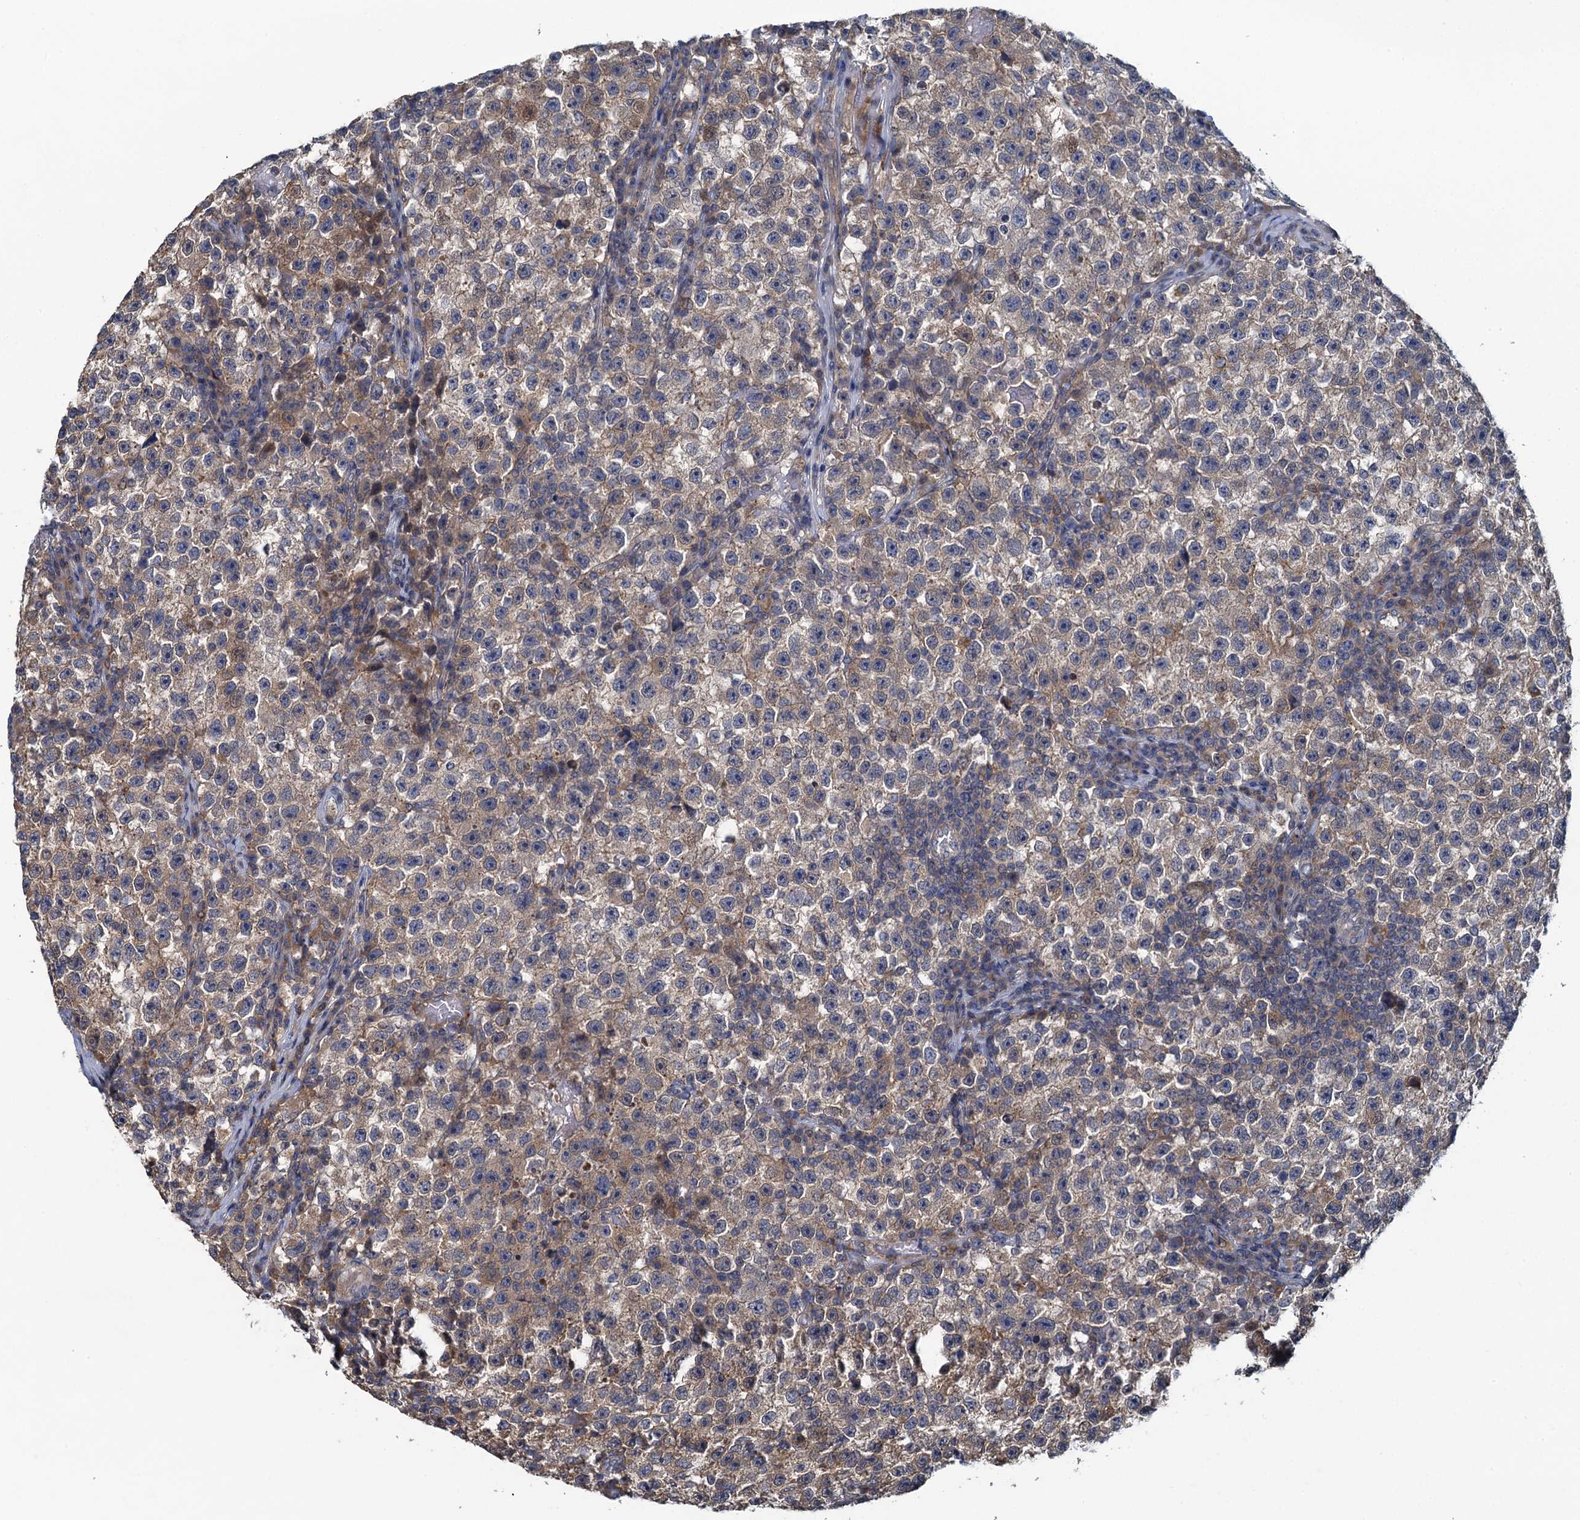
{"staining": {"intensity": "weak", "quantity": "25%-75%", "location": "cytoplasmic/membranous"}, "tissue": "testis cancer", "cell_type": "Tumor cells", "image_type": "cancer", "snomed": [{"axis": "morphology", "description": "Seminoma, NOS"}, {"axis": "topography", "description": "Testis"}], "caption": "Testis cancer stained for a protein exhibits weak cytoplasmic/membranous positivity in tumor cells. (Brightfield microscopy of DAB IHC at high magnification).", "gene": "NCKAP1L", "patient": {"sex": "male", "age": 22}}